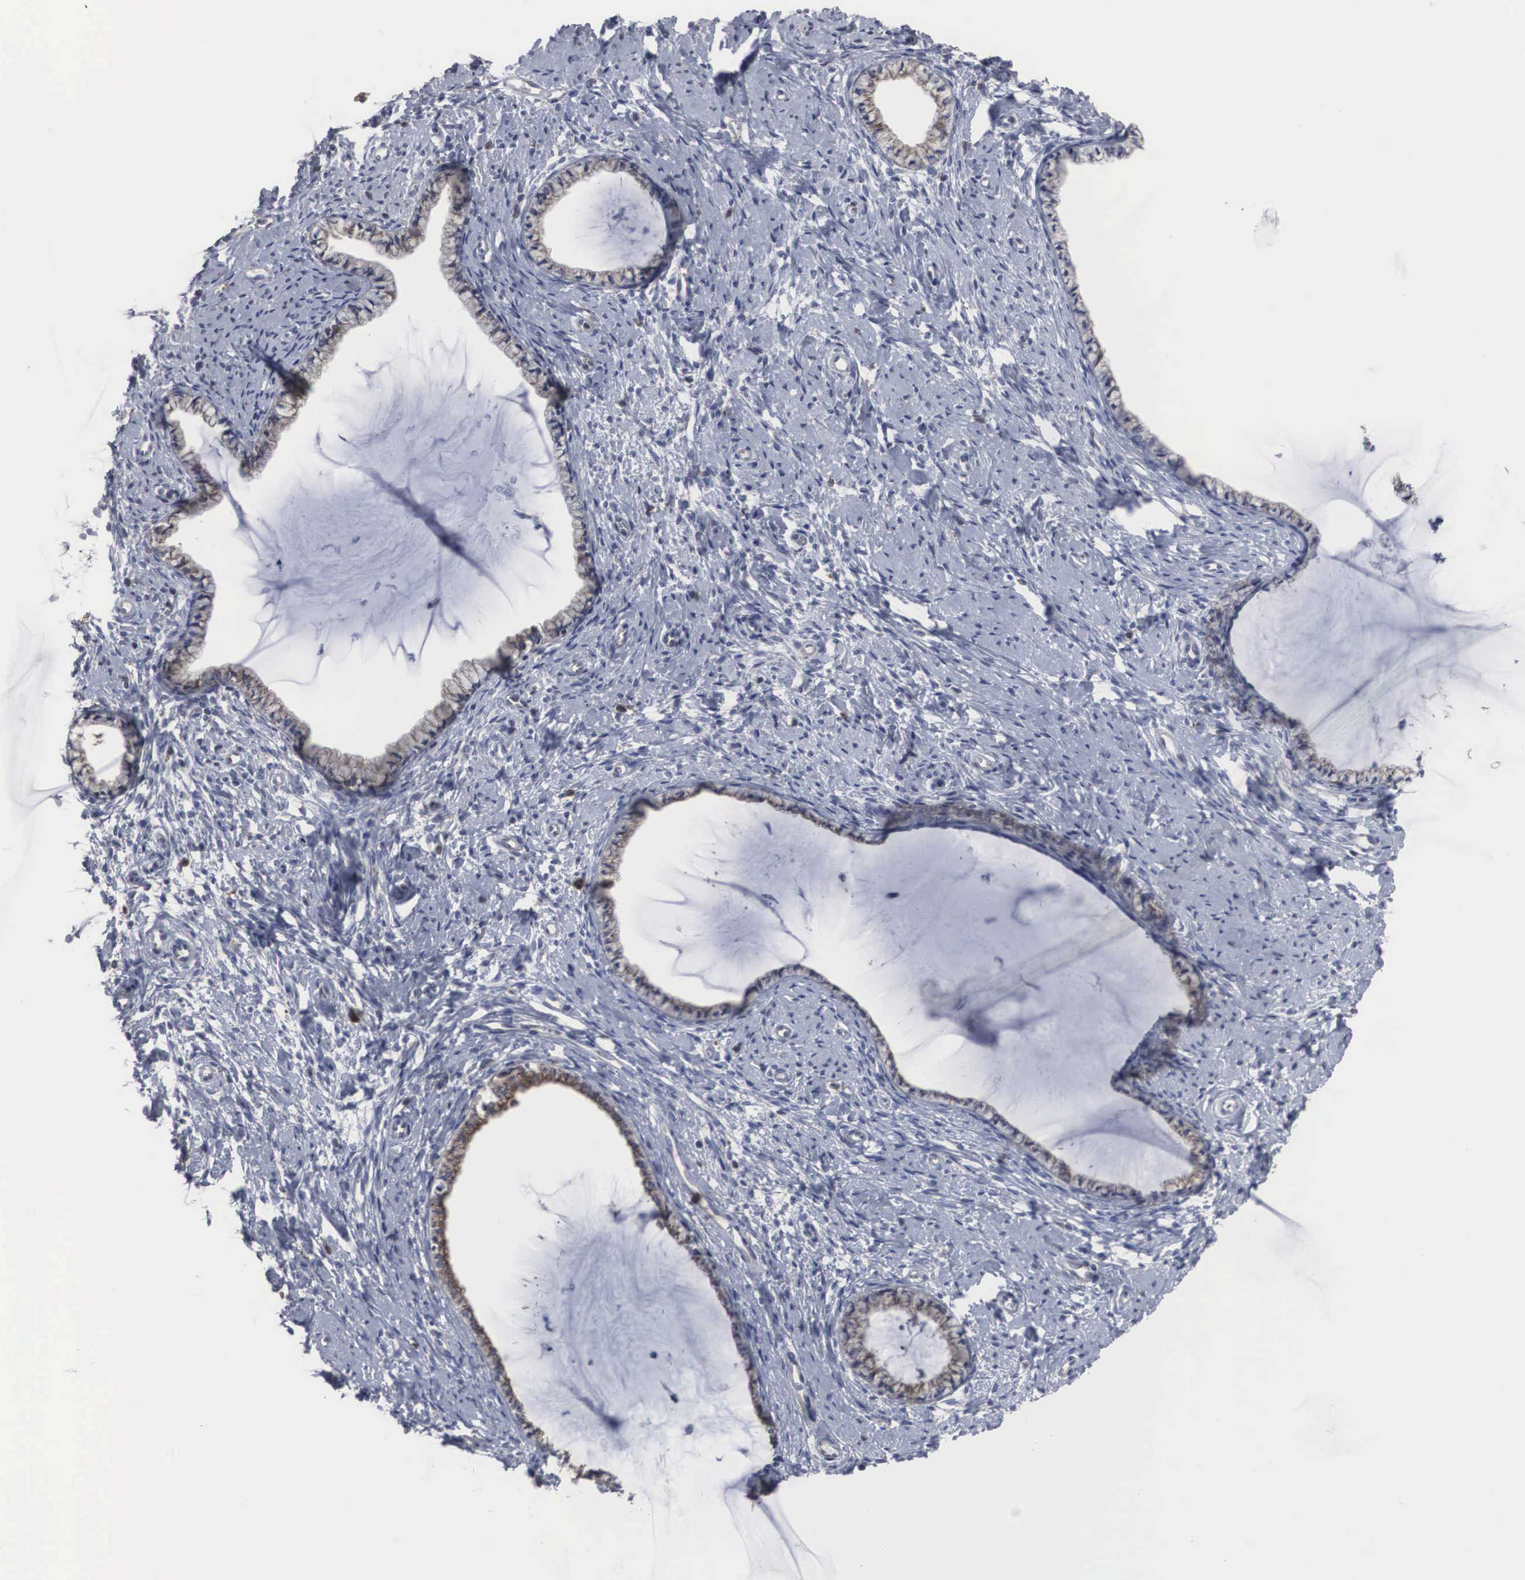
{"staining": {"intensity": "weak", "quantity": "25%-75%", "location": "cytoplasmic/membranous"}, "tissue": "cervix", "cell_type": "Glandular cells", "image_type": "normal", "snomed": [{"axis": "morphology", "description": "Normal tissue, NOS"}, {"axis": "topography", "description": "Cervix"}], "caption": "About 25%-75% of glandular cells in normal cervix exhibit weak cytoplasmic/membranous protein positivity as visualized by brown immunohistochemical staining.", "gene": "CTAGE15", "patient": {"sex": "female", "age": 70}}